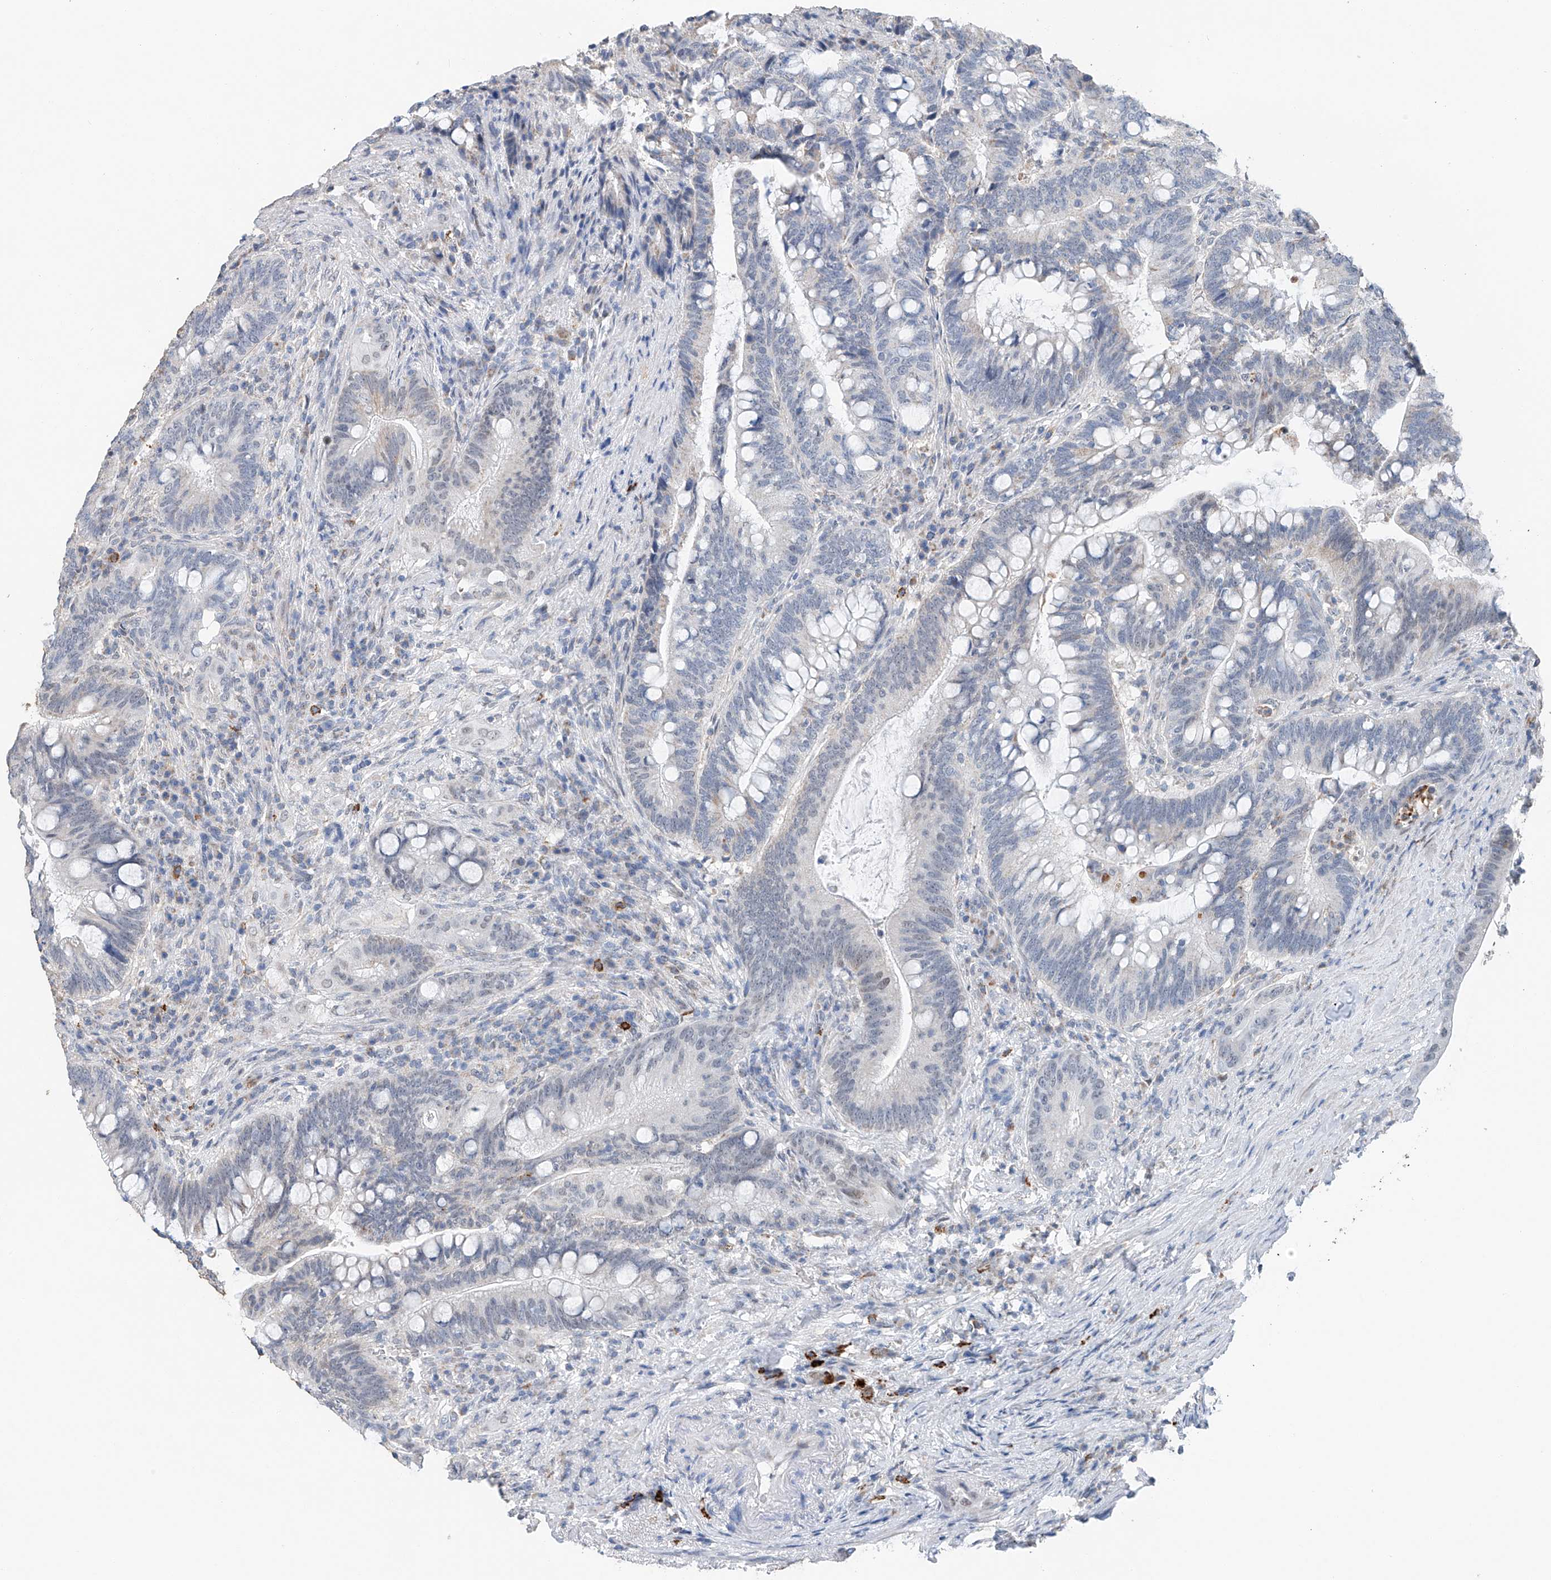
{"staining": {"intensity": "negative", "quantity": "none", "location": "none"}, "tissue": "colorectal cancer", "cell_type": "Tumor cells", "image_type": "cancer", "snomed": [{"axis": "morphology", "description": "Adenocarcinoma, NOS"}, {"axis": "topography", "description": "Colon"}], "caption": "An immunohistochemistry image of adenocarcinoma (colorectal) is shown. There is no staining in tumor cells of adenocarcinoma (colorectal).", "gene": "KLF15", "patient": {"sex": "female", "age": 66}}